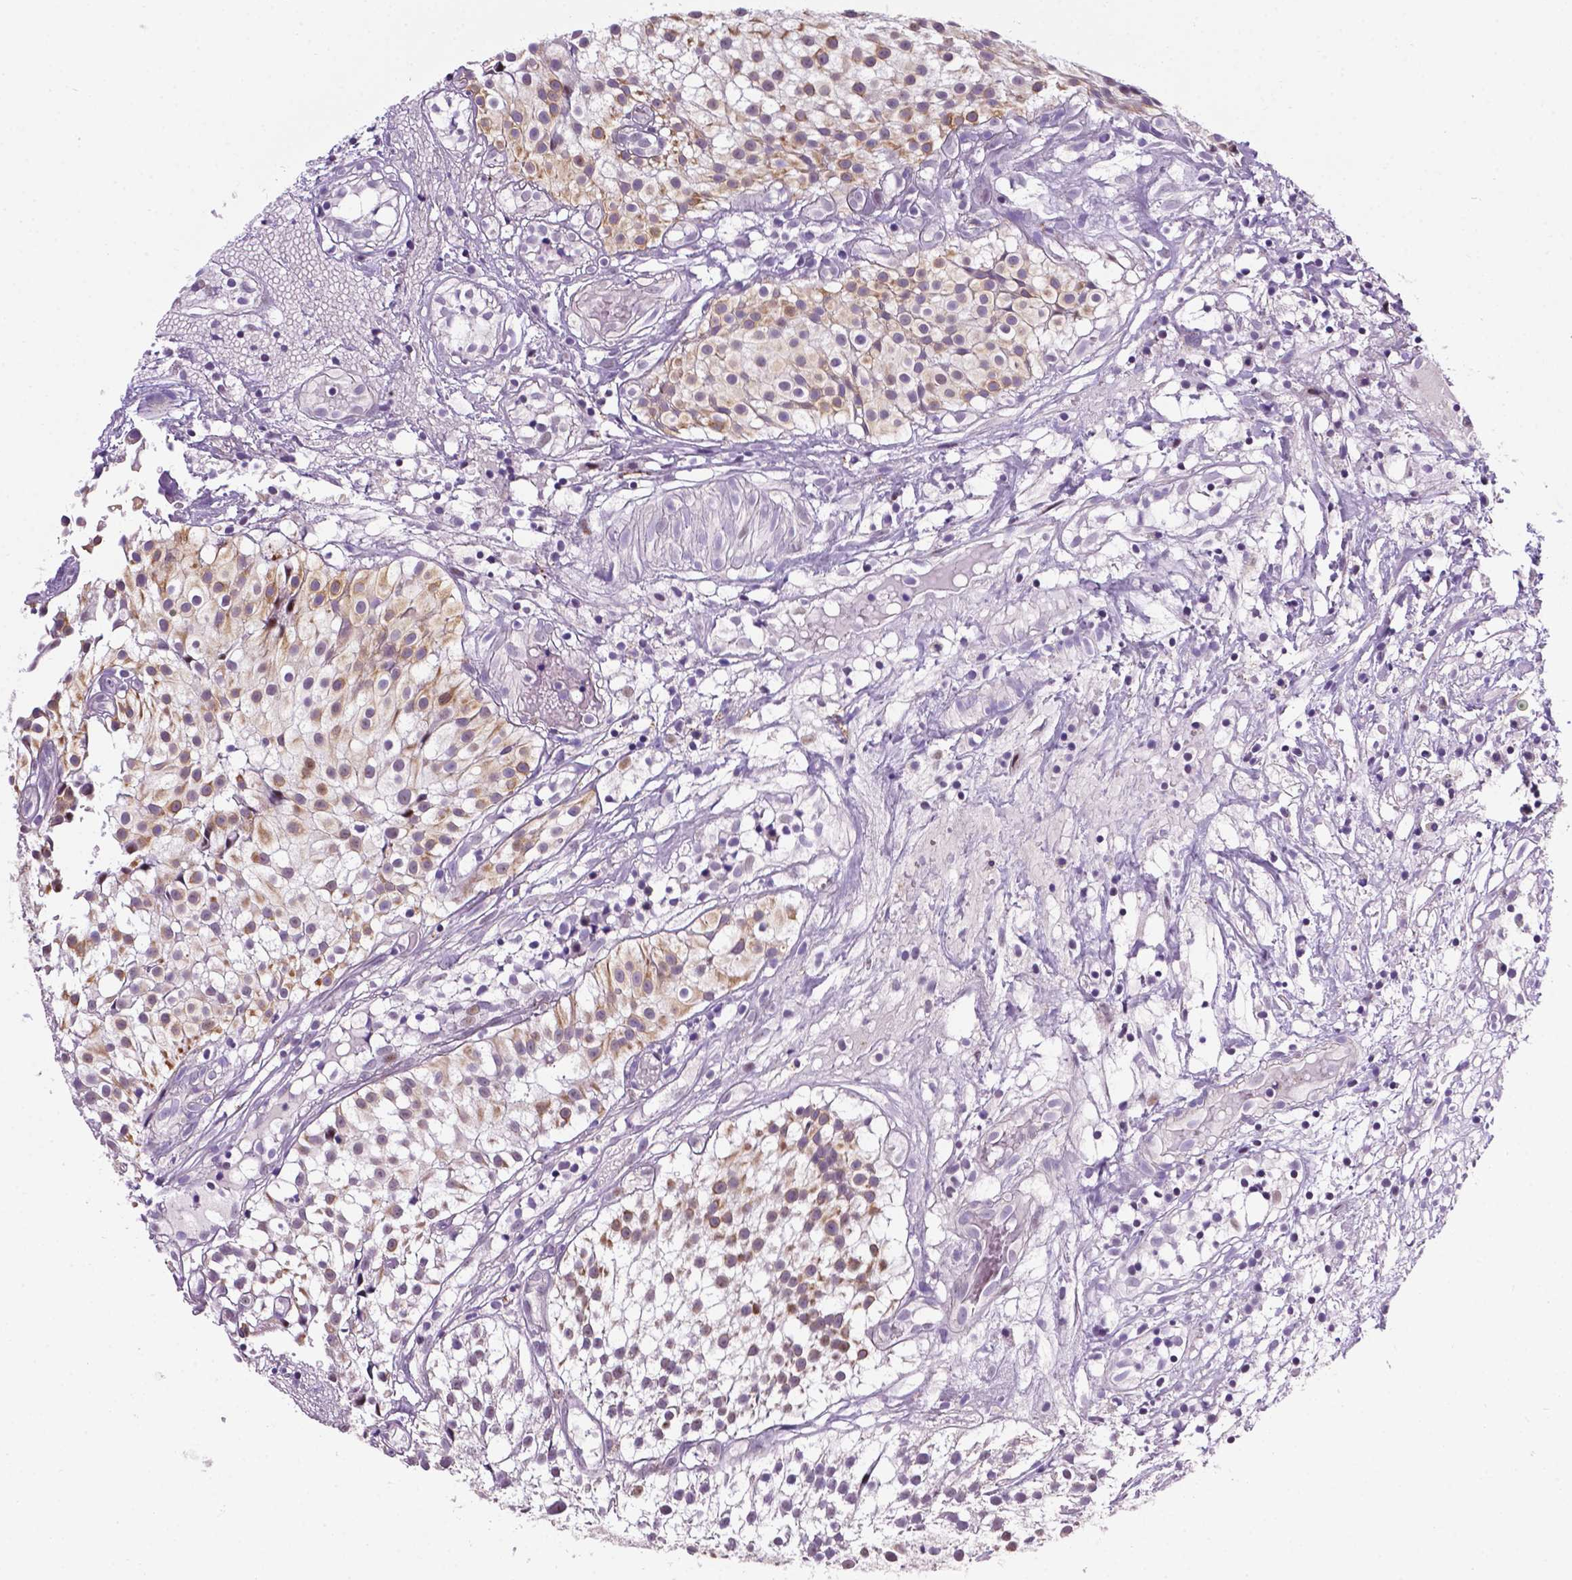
{"staining": {"intensity": "moderate", "quantity": "25%-75%", "location": "cytoplasmic/membranous,nuclear"}, "tissue": "urothelial cancer", "cell_type": "Tumor cells", "image_type": "cancer", "snomed": [{"axis": "morphology", "description": "Urothelial carcinoma, Low grade"}, {"axis": "topography", "description": "Urinary bladder"}], "caption": "Immunohistochemistry image of low-grade urothelial carcinoma stained for a protein (brown), which reveals medium levels of moderate cytoplasmic/membranous and nuclear positivity in about 25%-75% of tumor cells.", "gene": "SMAD3", "patient": {"sex": "male", "age": 79}}